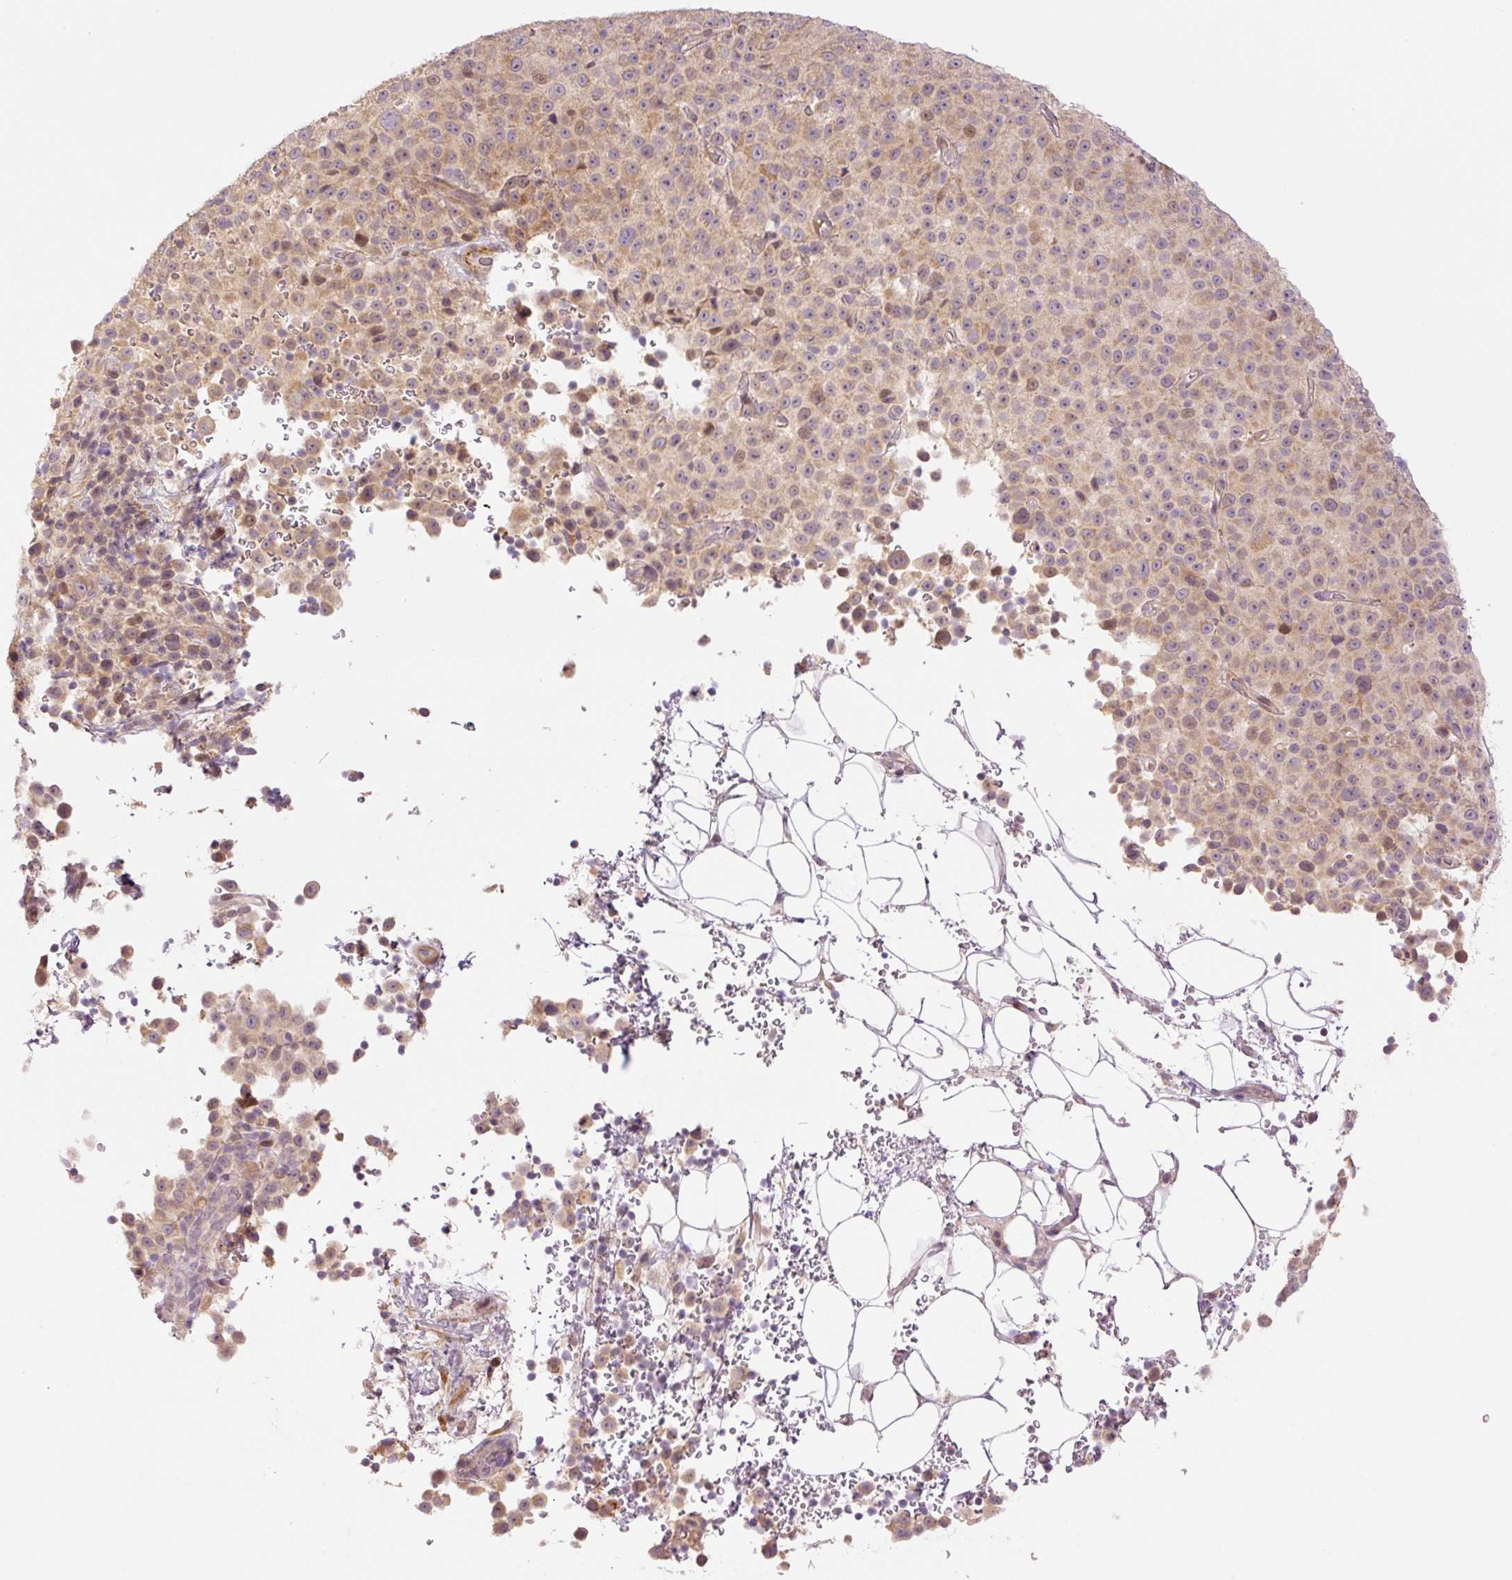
{"staining": {"intensity": "weak", "quantity": ">75%", "location": "cytoplasmic/membranous,nuclear"}, "tissue": "melanoma", "cell_type": "Tumor cells", "image_type": "cancer", "snomed": [{"axis": "morphology", "description": "Malignant melanoma, Metastatic site"}, {"axis": "topography", "description": "Skin"}, {"axis": "topography", "description": "Lymph node"}], "caption": "The immunohistochemical stain shows weak cytoplasmic/membranous and nuclear staining in tumor cells of malignant melanoma (metastatic site) tissue. The staining is performed using DAB (3,3'-diaminobenzidine) brown chromogen to label protein expression. The nuclei are counter-stained blue using hematoxylin.", "gene": "SLC29A3", "patient": {"sex": "male", "age": 66}}